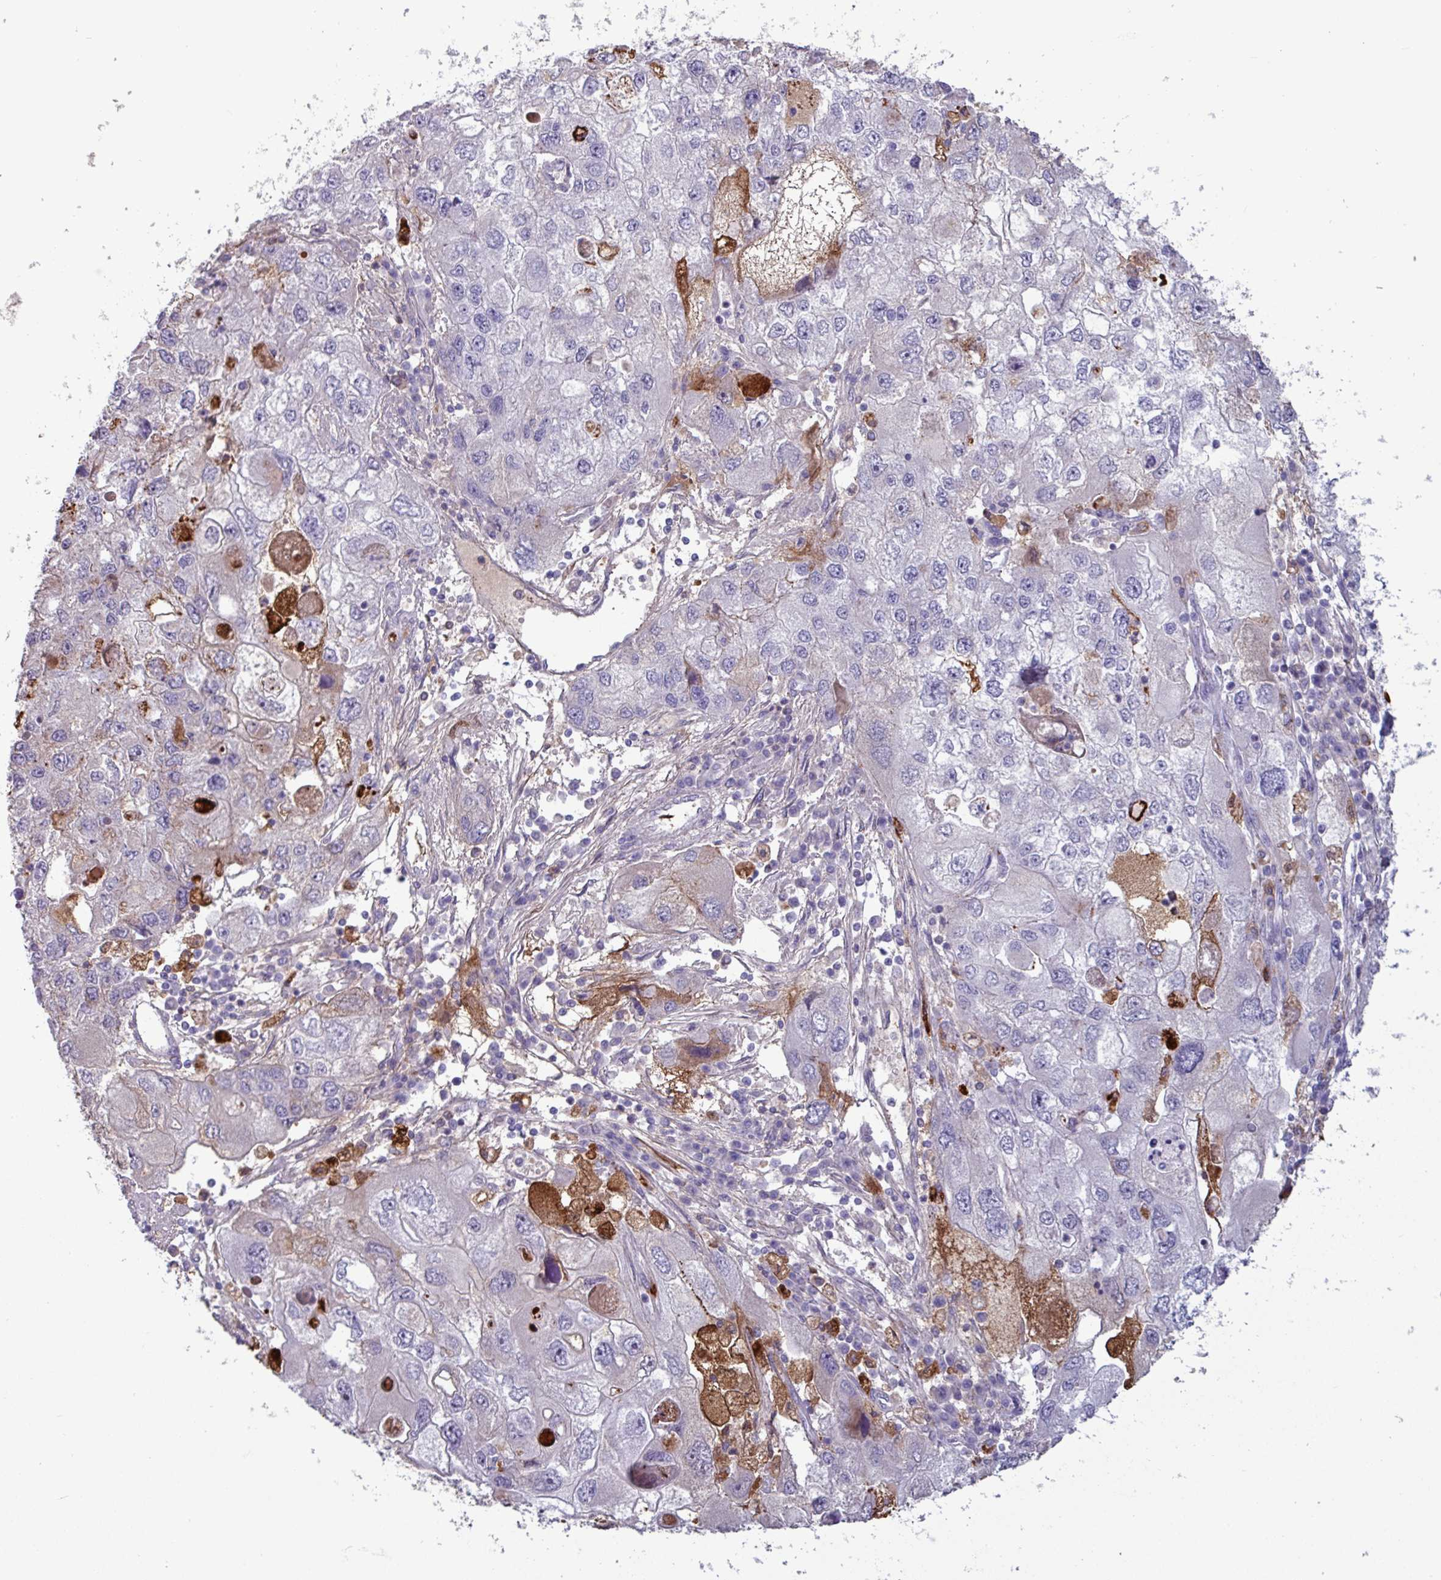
{"staining": {"intensity": "negative", "quantity": "none", "location": "none"}, "tissue": "endometrial cancer", "cell_type": "Tumor cells", "image_type": "cancer", "snomed": [{"axis": "morphology", "description": "Adenocarcinoma, NOS"}, {"axis": "topography", "description": "Endometrium"}], "caption": "A histopathology image of adenocarcinoma (endometrial) stained for a protein shows no brown staining in tumor cells.", "gene": "PLIN2", "patient": {"sex": "female", "age": 49}}